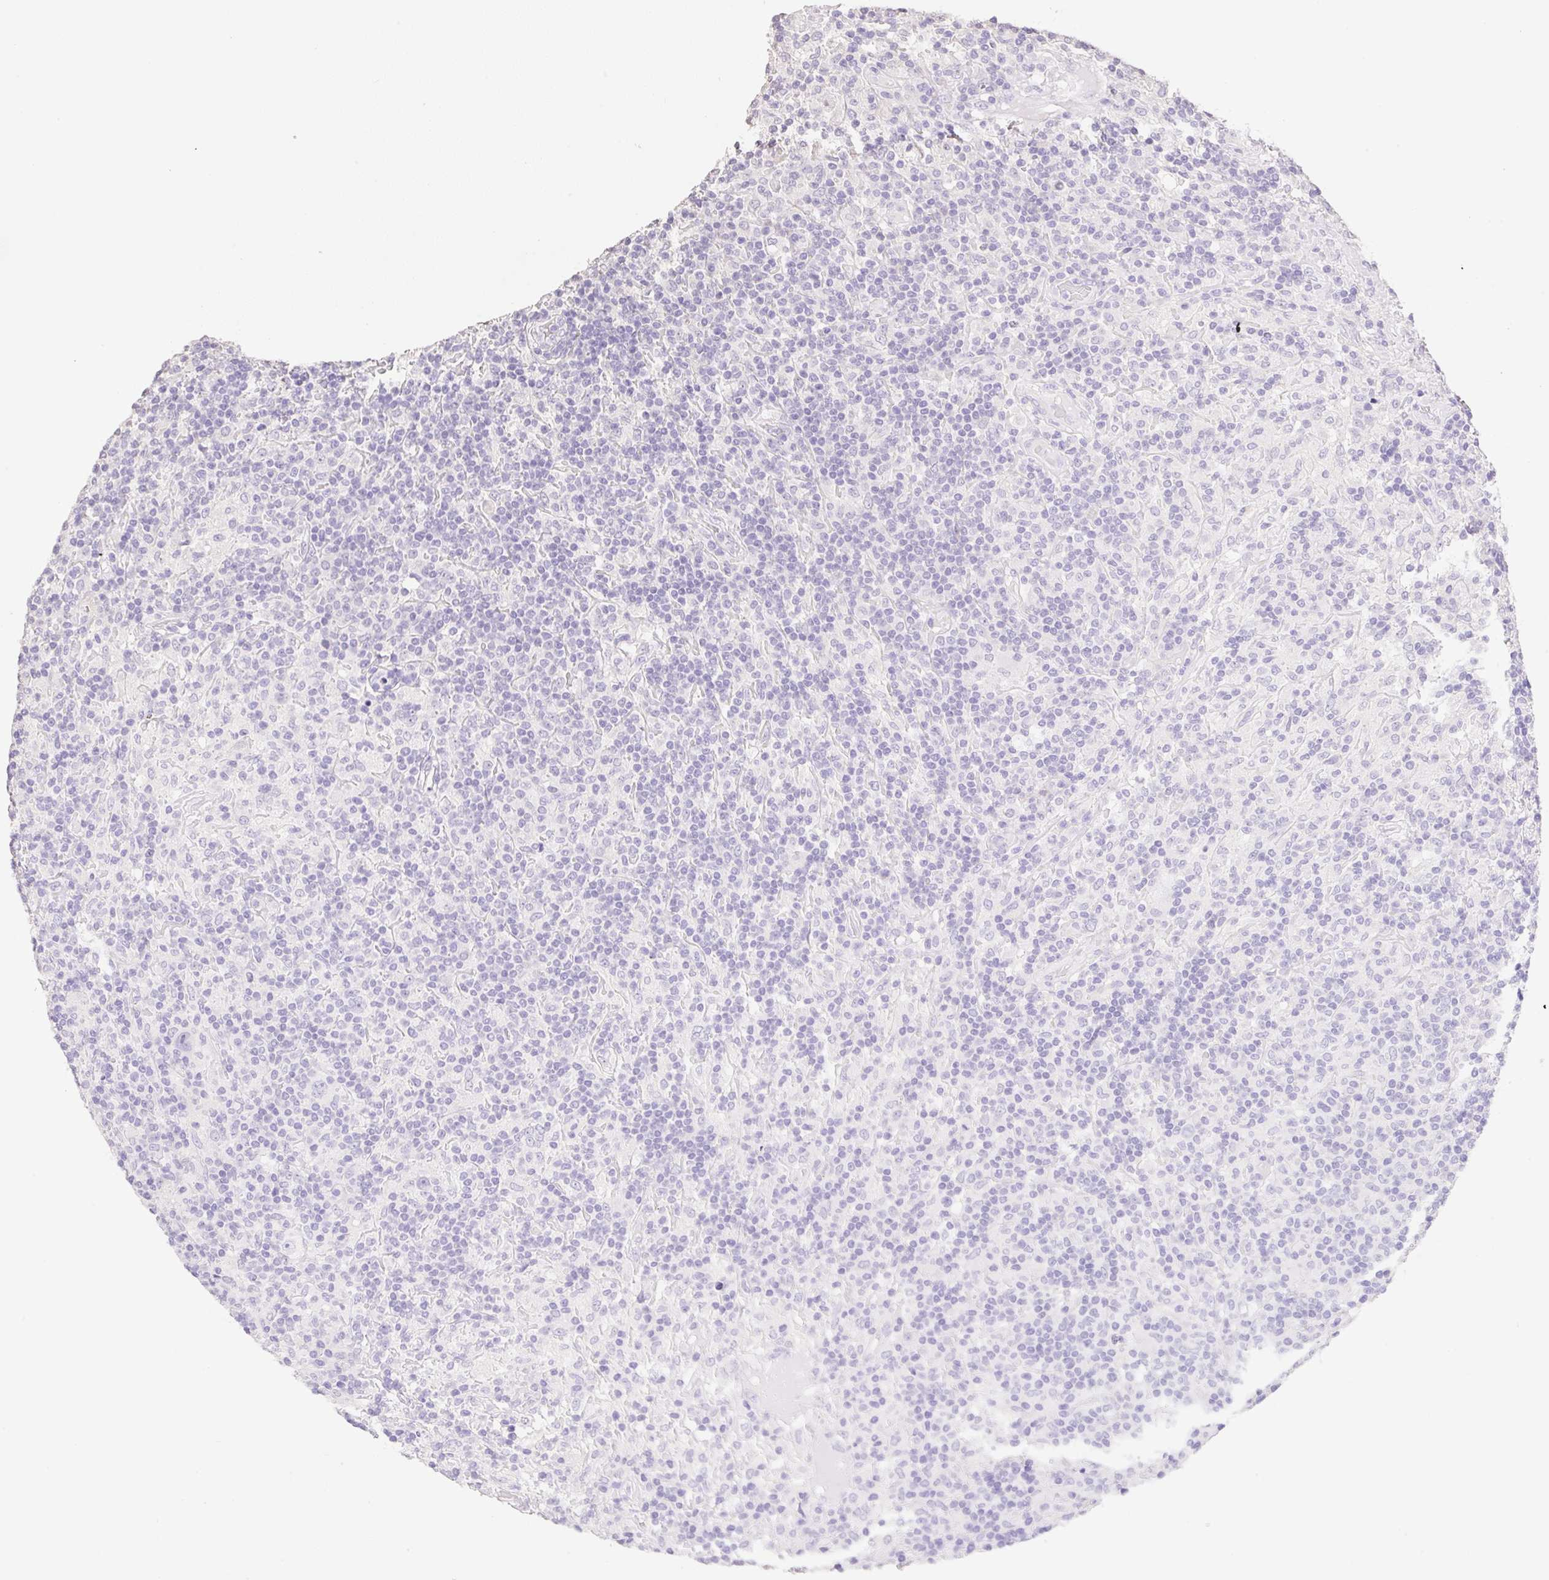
{"staining": {"intensity": "negative", "quantity": "none", "location": "none"}, "tissue": "lymphoma", "cell_type": "Tumor cells", "image_type": "cancer", "snomed": [{"axis": "morphology", "description": "Hodgkin's disease, NOS"}, {"axis": "topography", "description": "Lymph node"}], "caption": "Immunohistochemical staining of lymphoma displays no significant positivity in tumor cells.", "gene": "HCRTR2", "patient": {"sex": "male", "age": 70}}